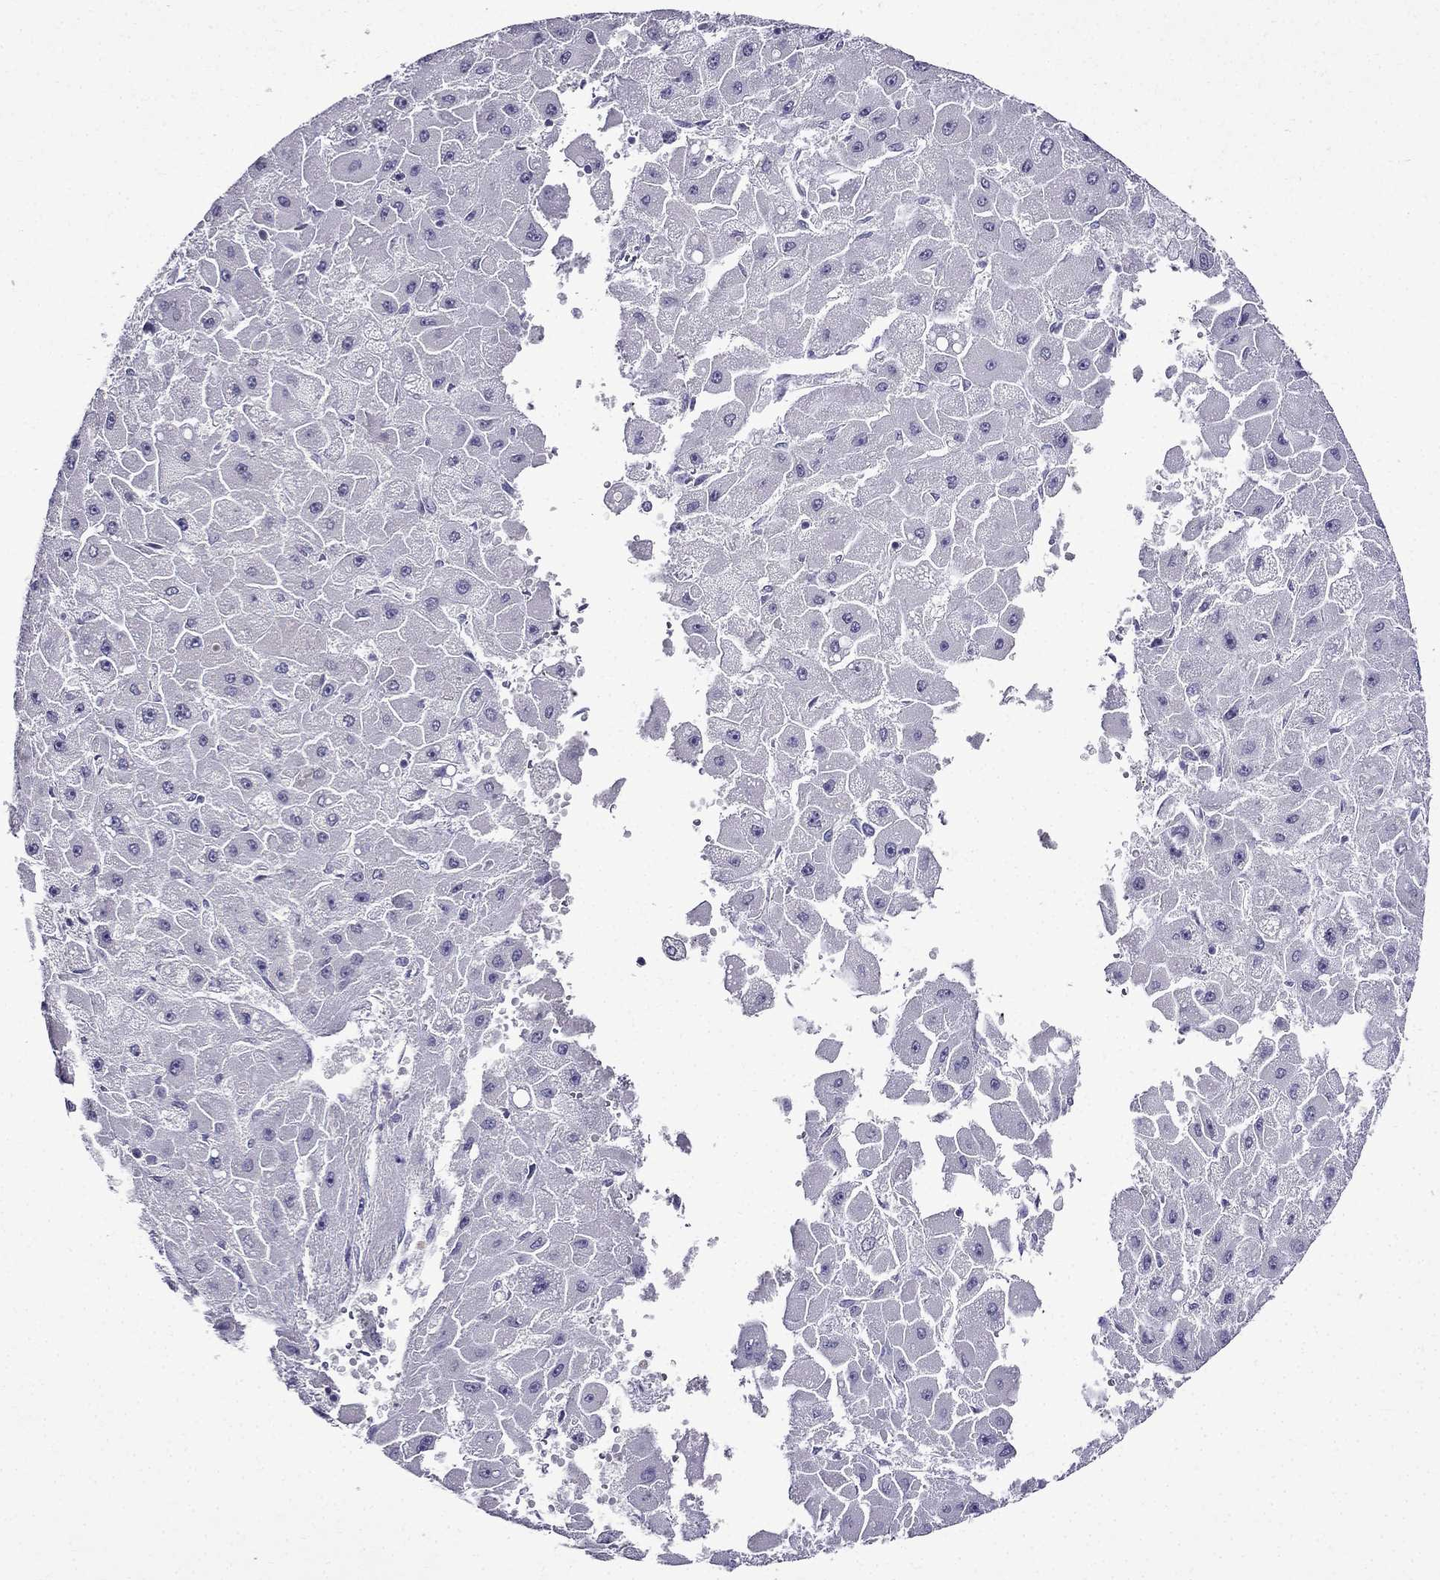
{"staining": {"intensity": "negative", "quantity": "none", "location": "none"}, "tissue": "liver cancer", "cell_type": "Tumor cells", "image_type": "cancer", "snomed": [{"axis": "morphology", "description": "Carcinoma, Hepatocellular, NOS"}, {"axis": "topography", "description": "Liver"}], "caption": "Tumor cells are negative for brown protein staining in liver cancer (hepatocellular carcinoma).", "gene": "DNAH17", "patient": {"sex": "female", "age": 25}}